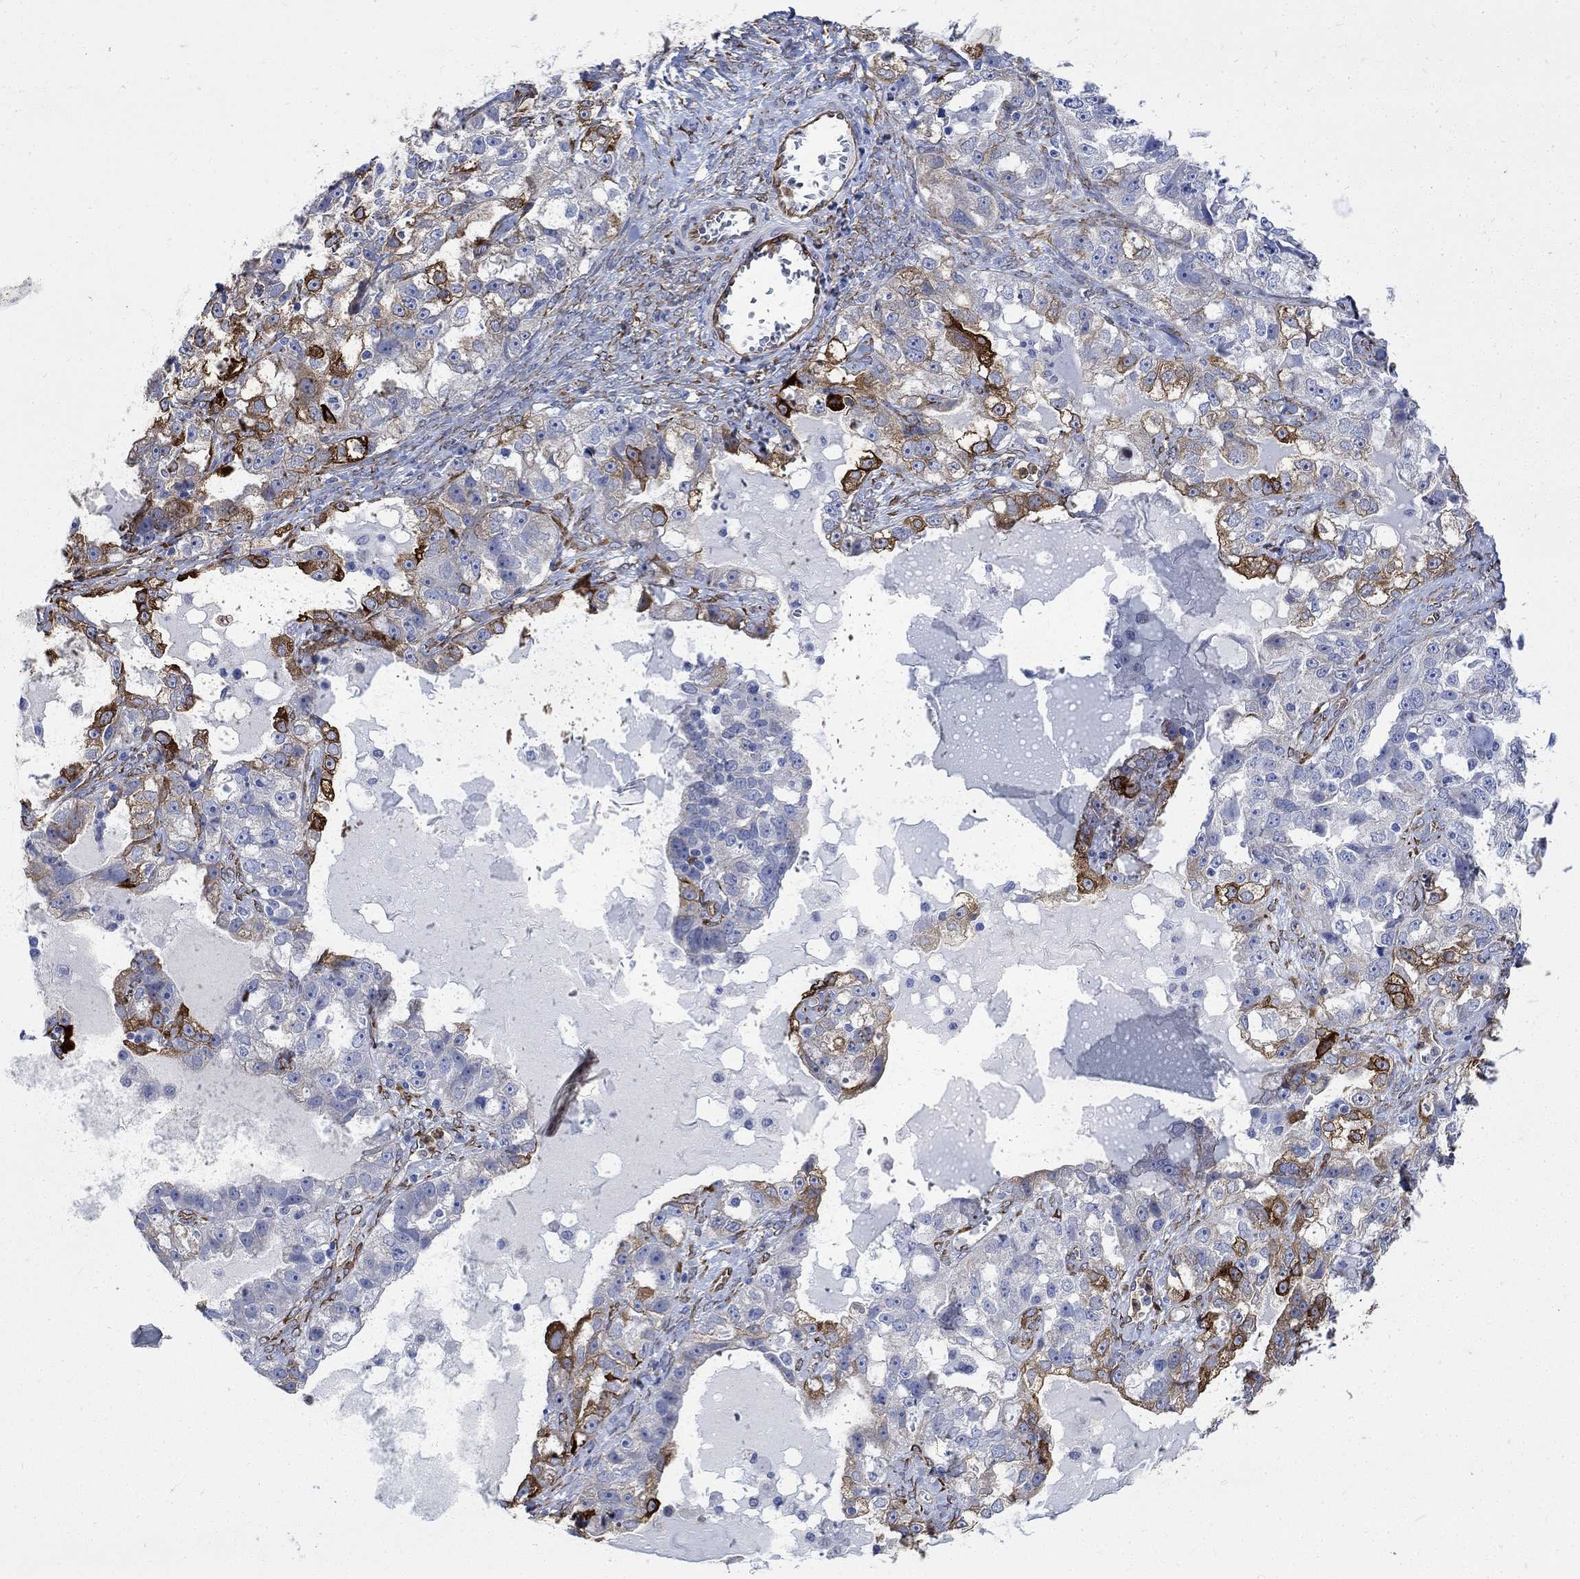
{"staining": {"intensity": "strong", "quantity": "<25%", "location": "cytoplasmic/membranous"}, "tissue": "ovarian cancer", "cell_type": "Tumor cells", "image_type": "cancer", "snomed": [{"axis": "morphology", "description": "Cystadenocarcinoma, serous, NOS"}, {"axis": "topography", "description": "Ovary"}], "caption": "A brown stain shows strong cytoplasmic/membranous staining of a protein in human ovarian serous cystadenocarcinoma tumor cells.", "gene": "TGM2", "patient": {"sex": "female", "age": 51}}